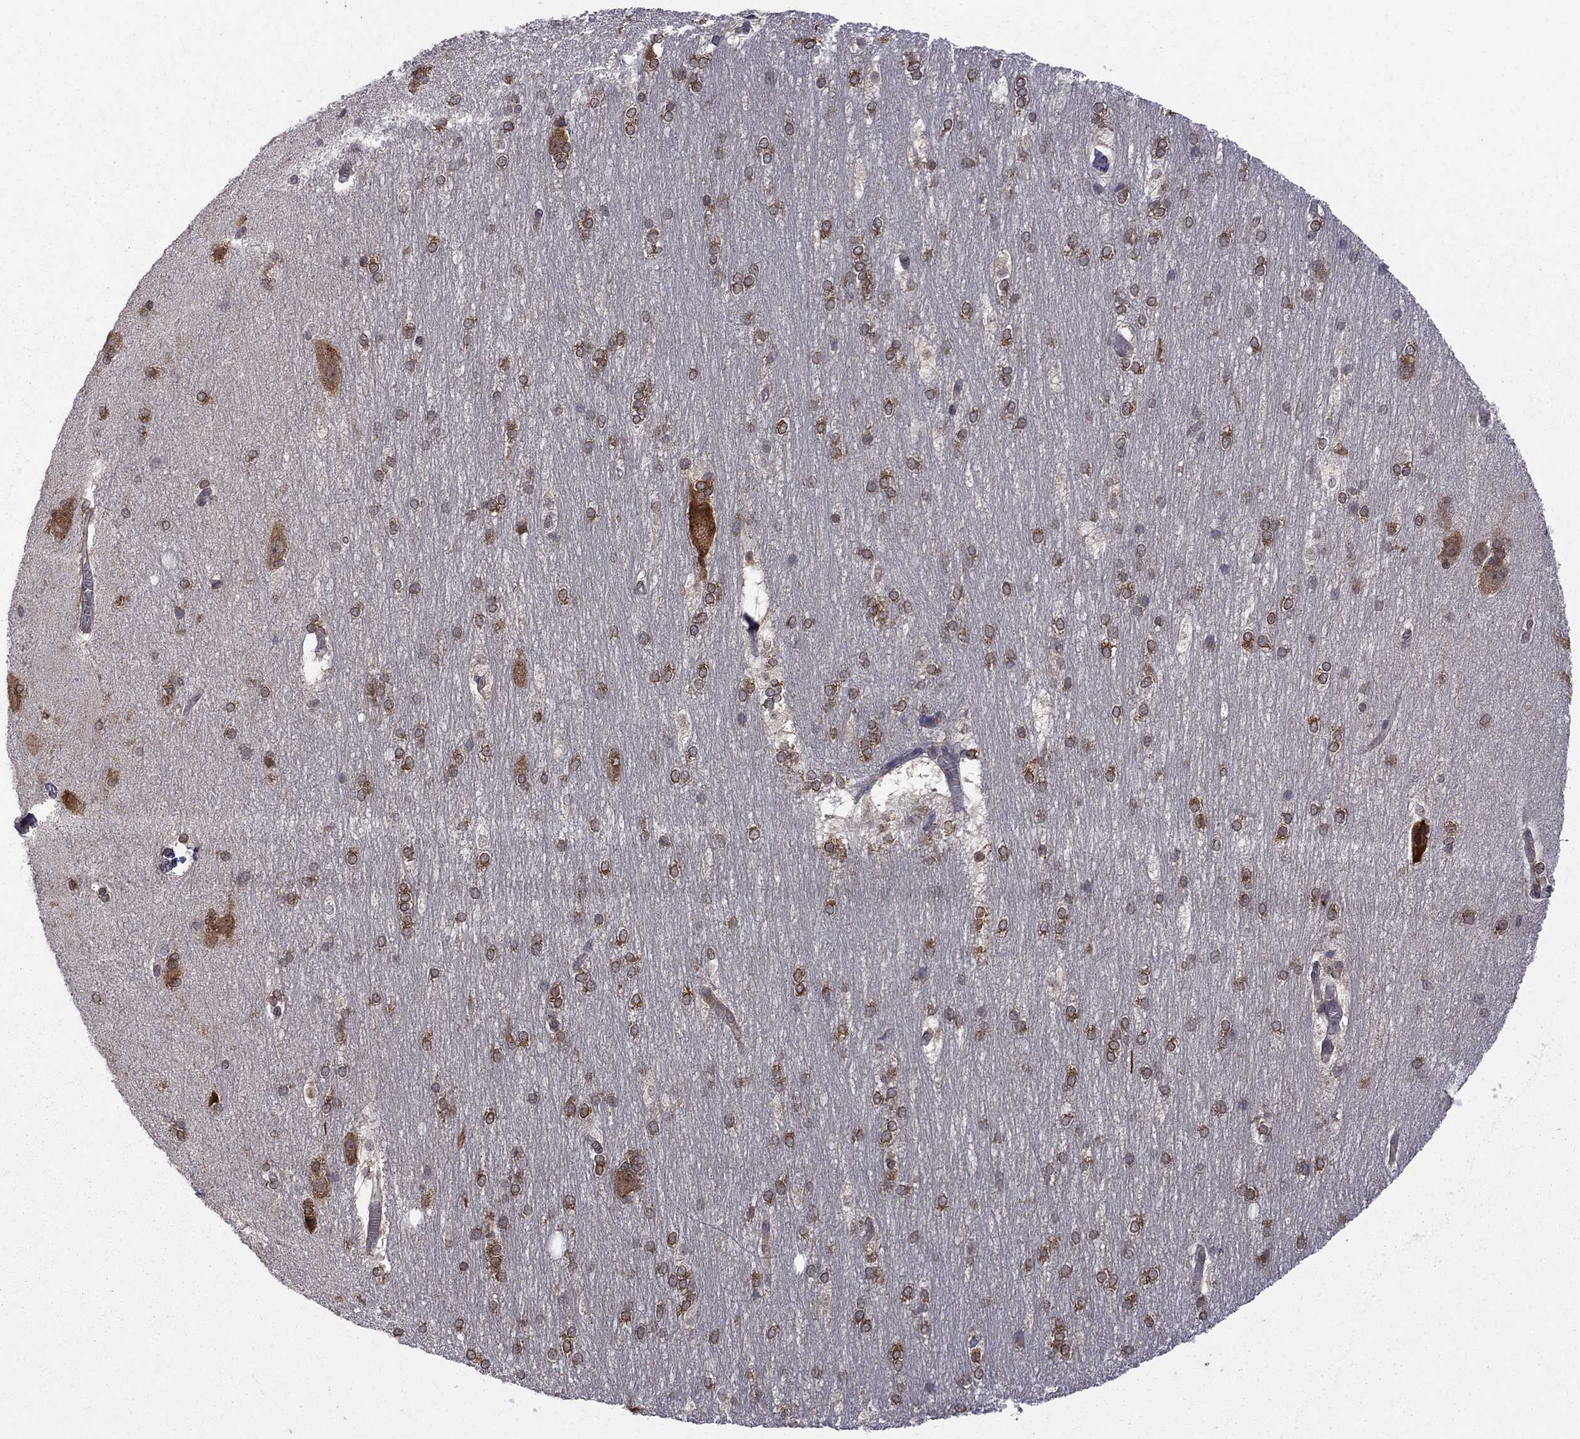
{"staining": {"intensity": "strong", "quantity": "25%-75%", "location": "cytoplasmic/membranous"}, "tissue": "hippocampus", "cell_type": "Glial cells", "image_type": "normal", "snomed": [{"axis": "morphology", "description": "Normal tissue, NOS"}, {"axis": "topography", "description": "Cerebral cortex"}, {"axis": "topography", "description": "Hippocampus"}], "caption": "Strong cytoplasmic/membranous positivity for a protein is appreciated in approximately 25%-75% of glial cells of unremarkable hippocampus using immunohistochemistry.", "gene": "NAA50", "patient": {"sex": "female", "age": 19}}